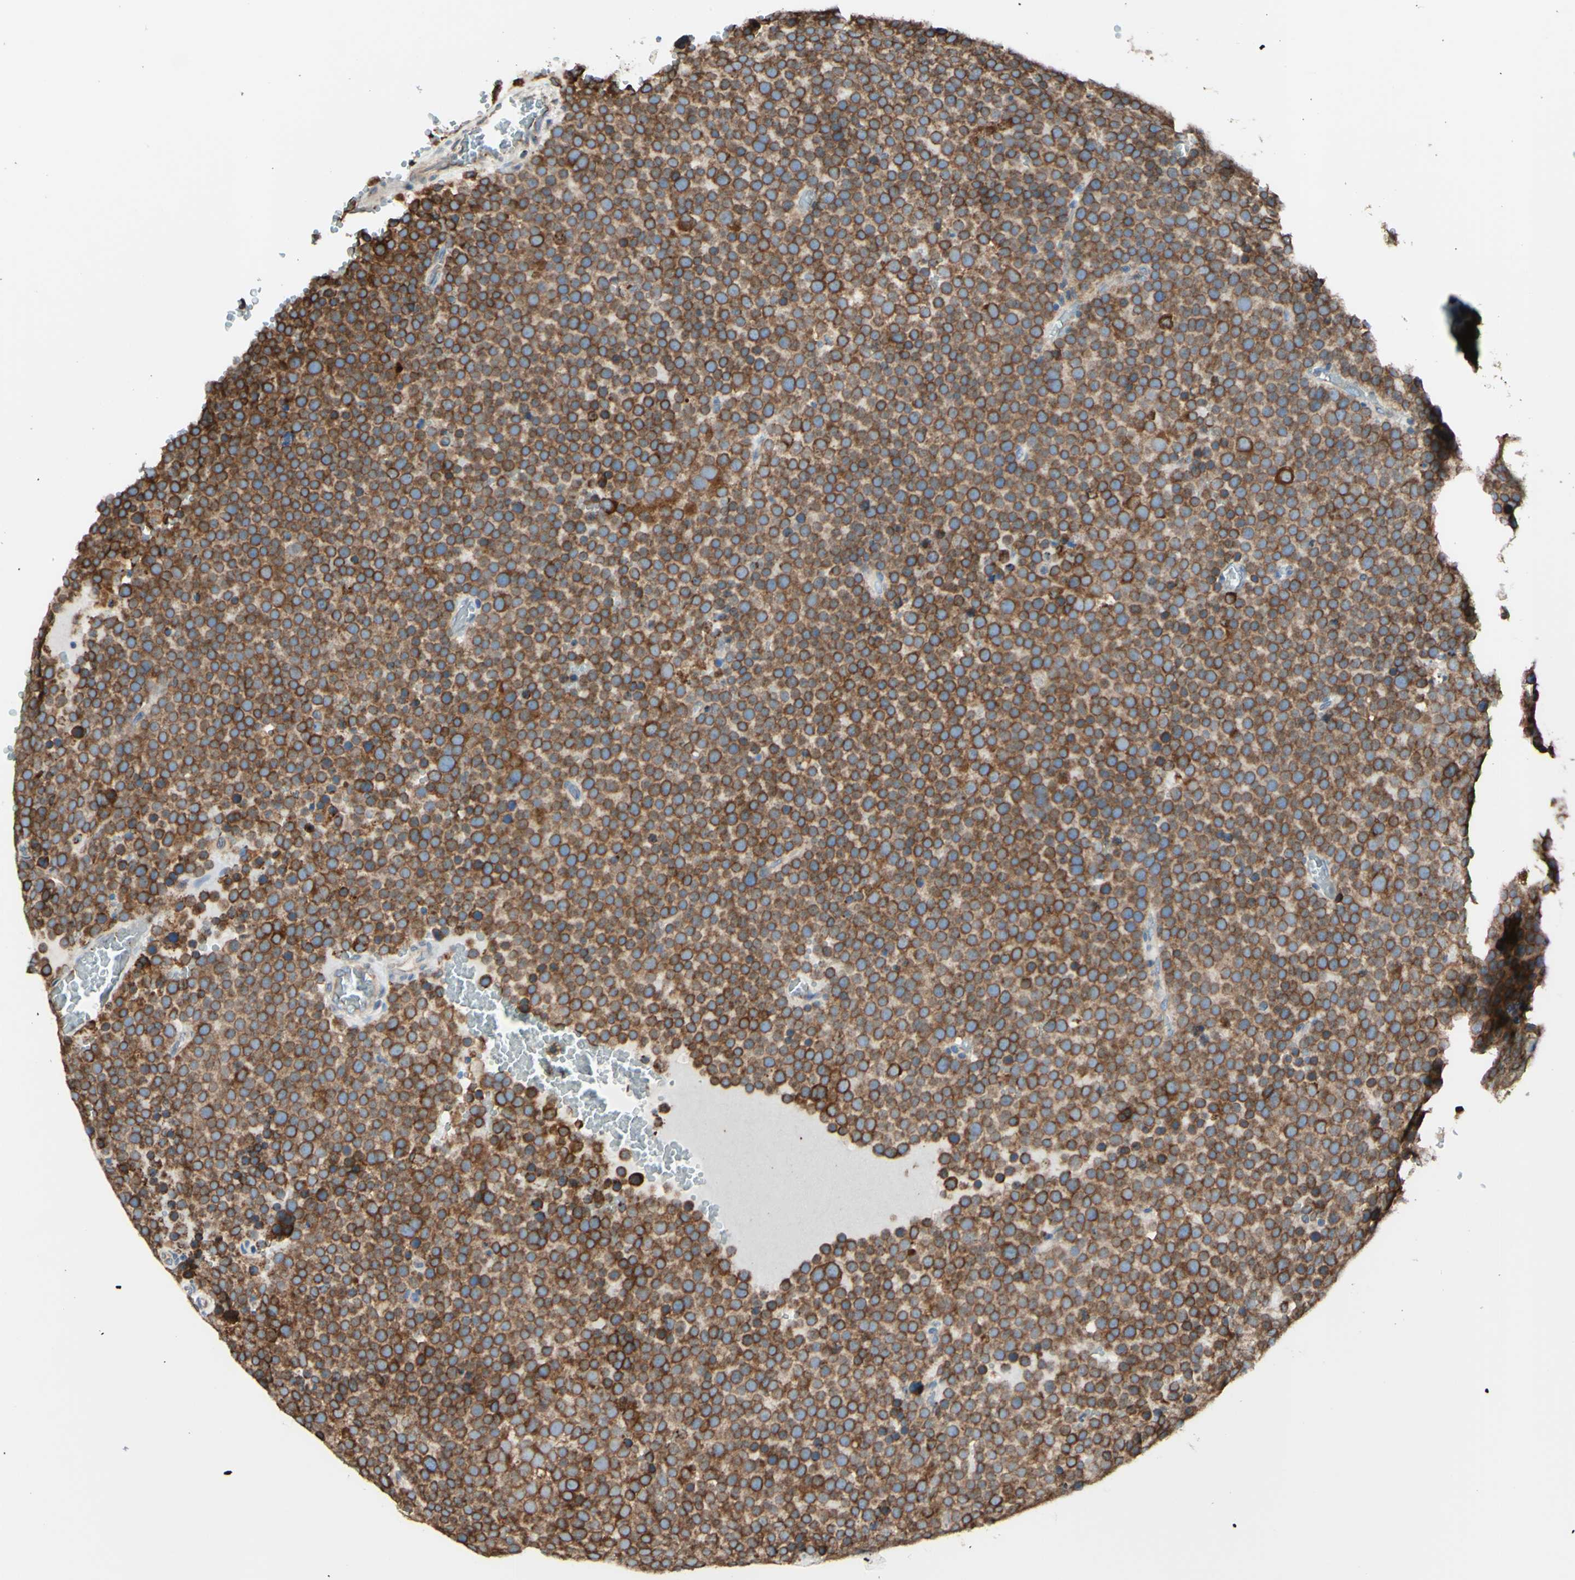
{"staining": {"intensity": "strong", "quantity": ">75%", "location": "cytoplasmic/membranous"}, "tissue": "testis cancer", "cell_type": "Tumor cells", "image_type": "cancer", "snomed": [{"axis": "morphology", "description": "Seminoma, NOS"}, {"axis": "topography", "description": "Testis"}], "caption": "This histopathology image reveals immunohistochemistry staining of testis cancer, with high strong cytoplasmic/membranous expression in about >75% of tumor cells.", "gene": "DNAJB11", "patient": {"sex": "male", "age": 71}}